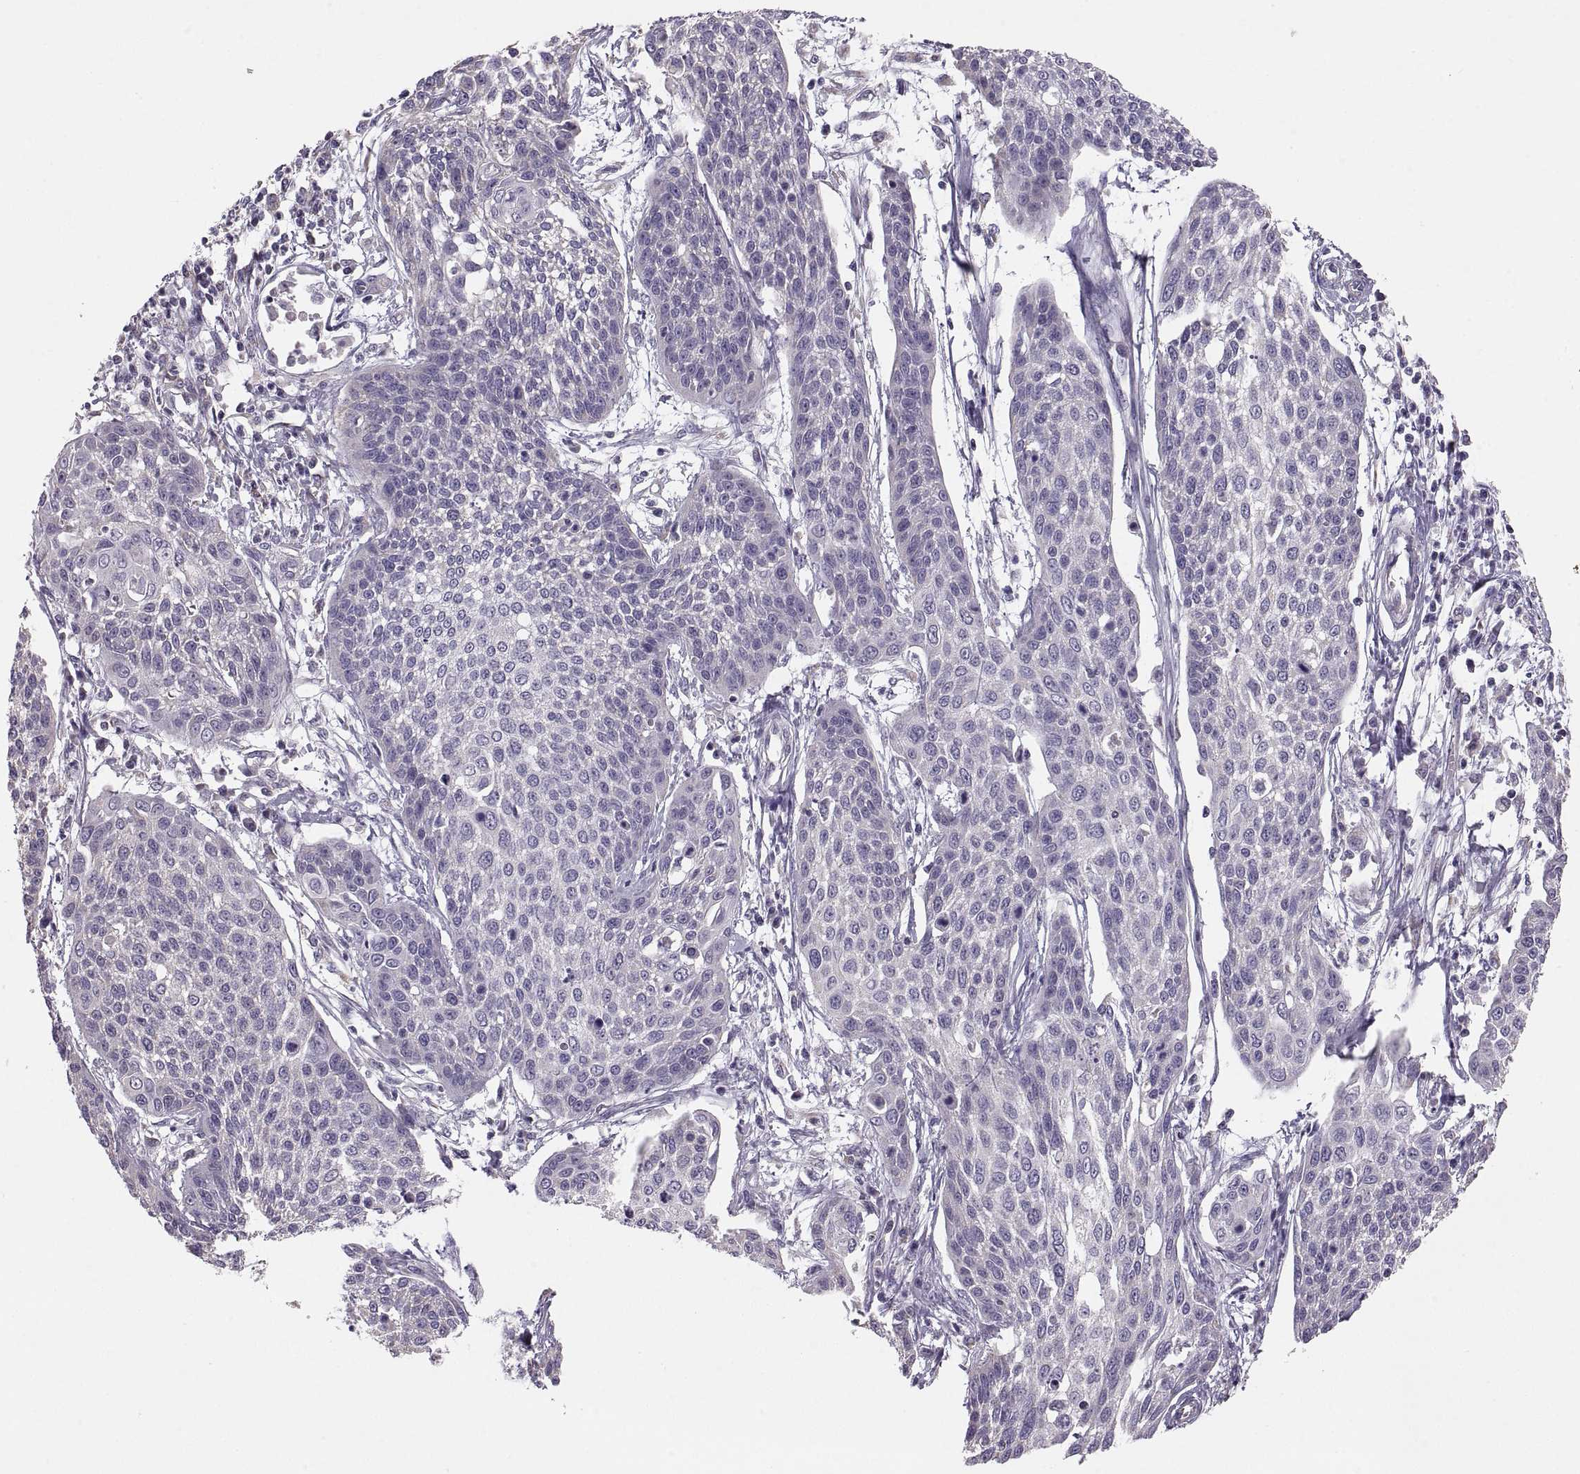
{"staining": {"intensity": "negative", "quantity": "none", "location": "none"}, "tissue": "cervical cancer", "cell_type": "Tumor cells", "image_type": "cancer", "snomed": [{"axis": "morphology", "description": "Squamous cell carcinoma, NOS"}, {"axis": "topography", "description": "Cervix"}], "caption": "This is an immunohistochemistry photomicrograph of human cervical cancer (squamous cell carcinoma). There is no expression in tumor cells.", "gene": "TNNC1", "patient": {"sex": "female", "age": 34}}